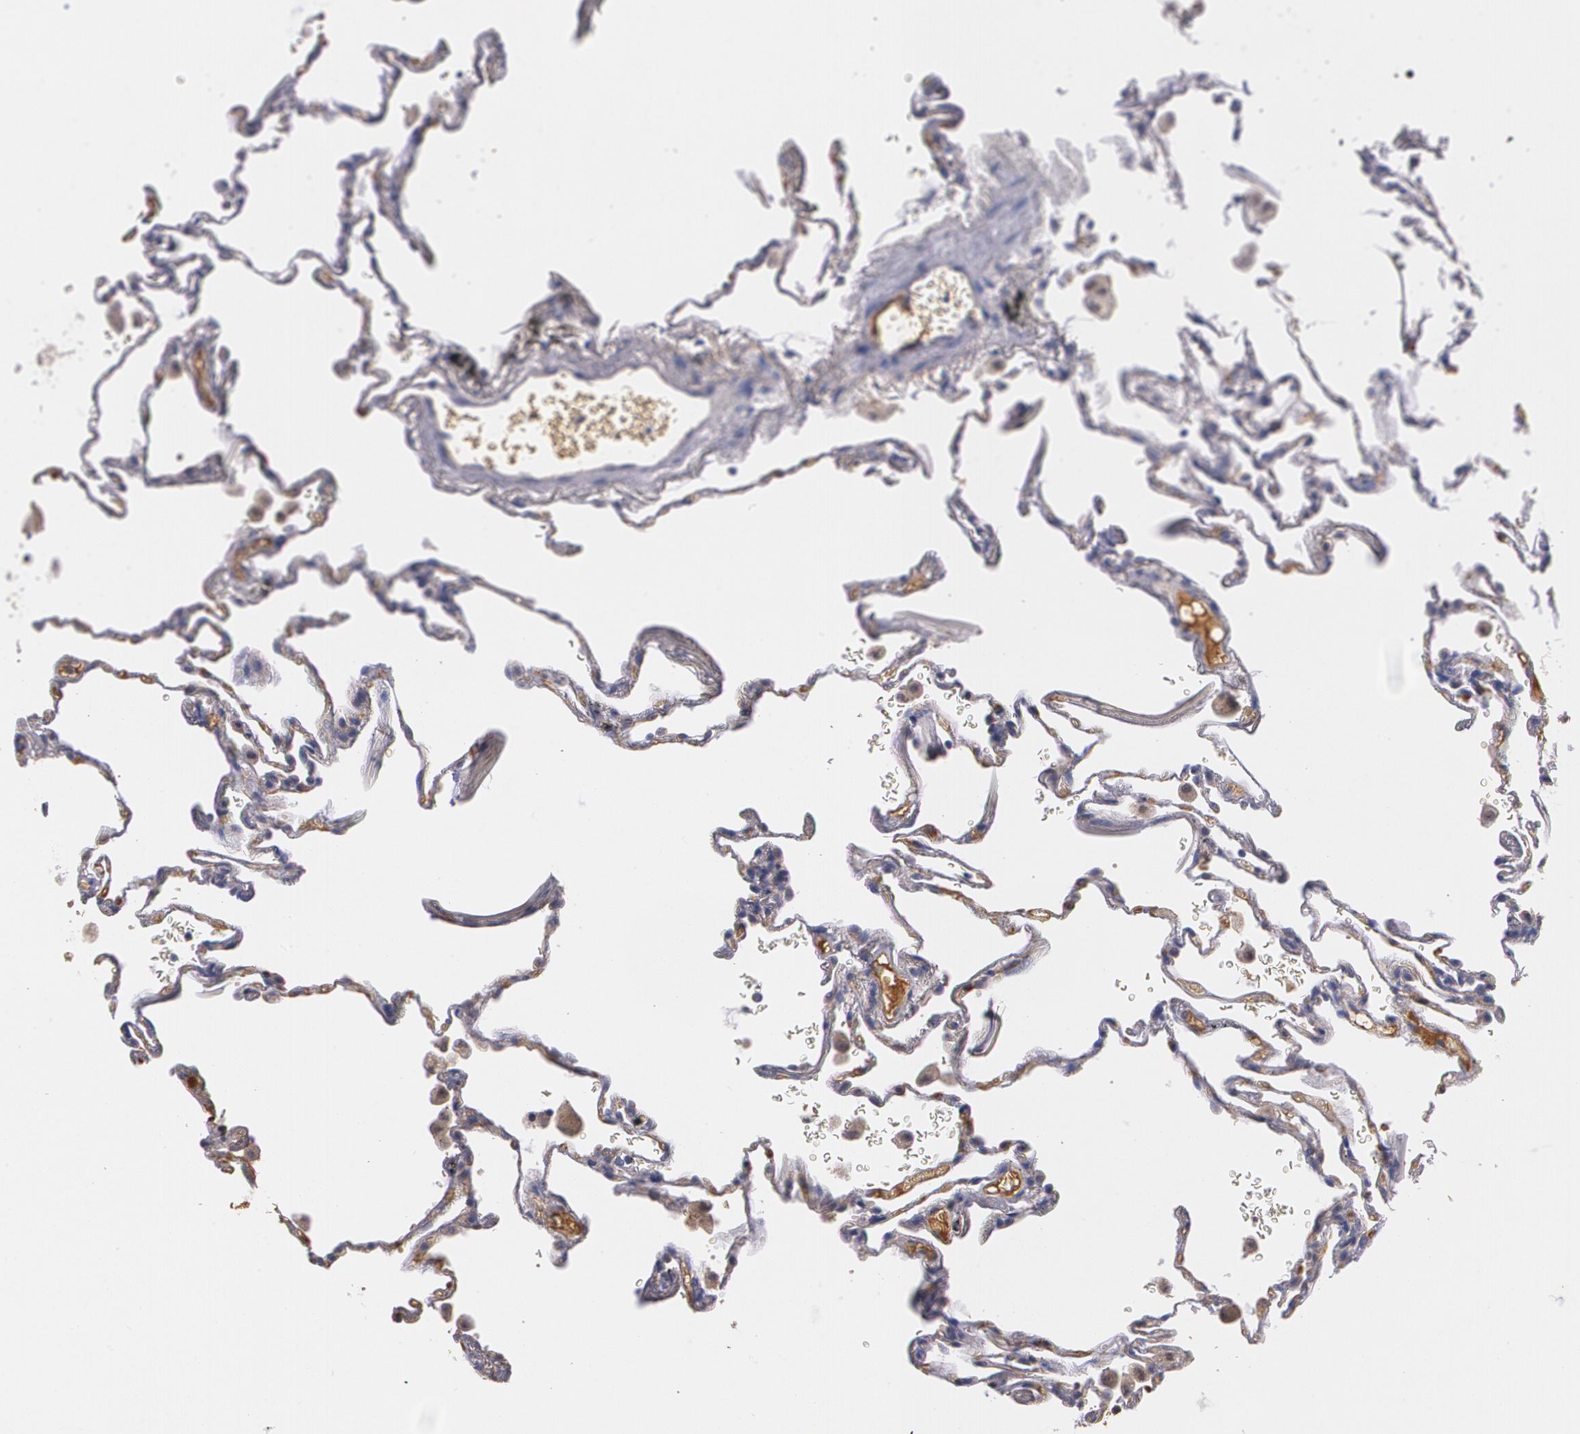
{"staining": {"intensity": "moderate", "quantity": "<25%", "location": "cytoplasmic/membranous"}, "tissue": "lung", "cell_type": "Alveolar cells", "image_type": "normal", "snomed": [{"axis": "morphology", "description": "Normal tissue, NOS"}, {"axis": "morphology", "description": "Inflammation, NOS"}, {"axis": "topography", "description": "Lung"}], "caption": "Normal lung displays moderate cytoplasmic/membranous expression in about <25% of alveolar cells, visualized by immunohistochemistry. (brown staining indicates protein expression, while blue staining denotes nuclei).", "gene": "AMBP", "patient": {"sex": "male", "age": 69}}